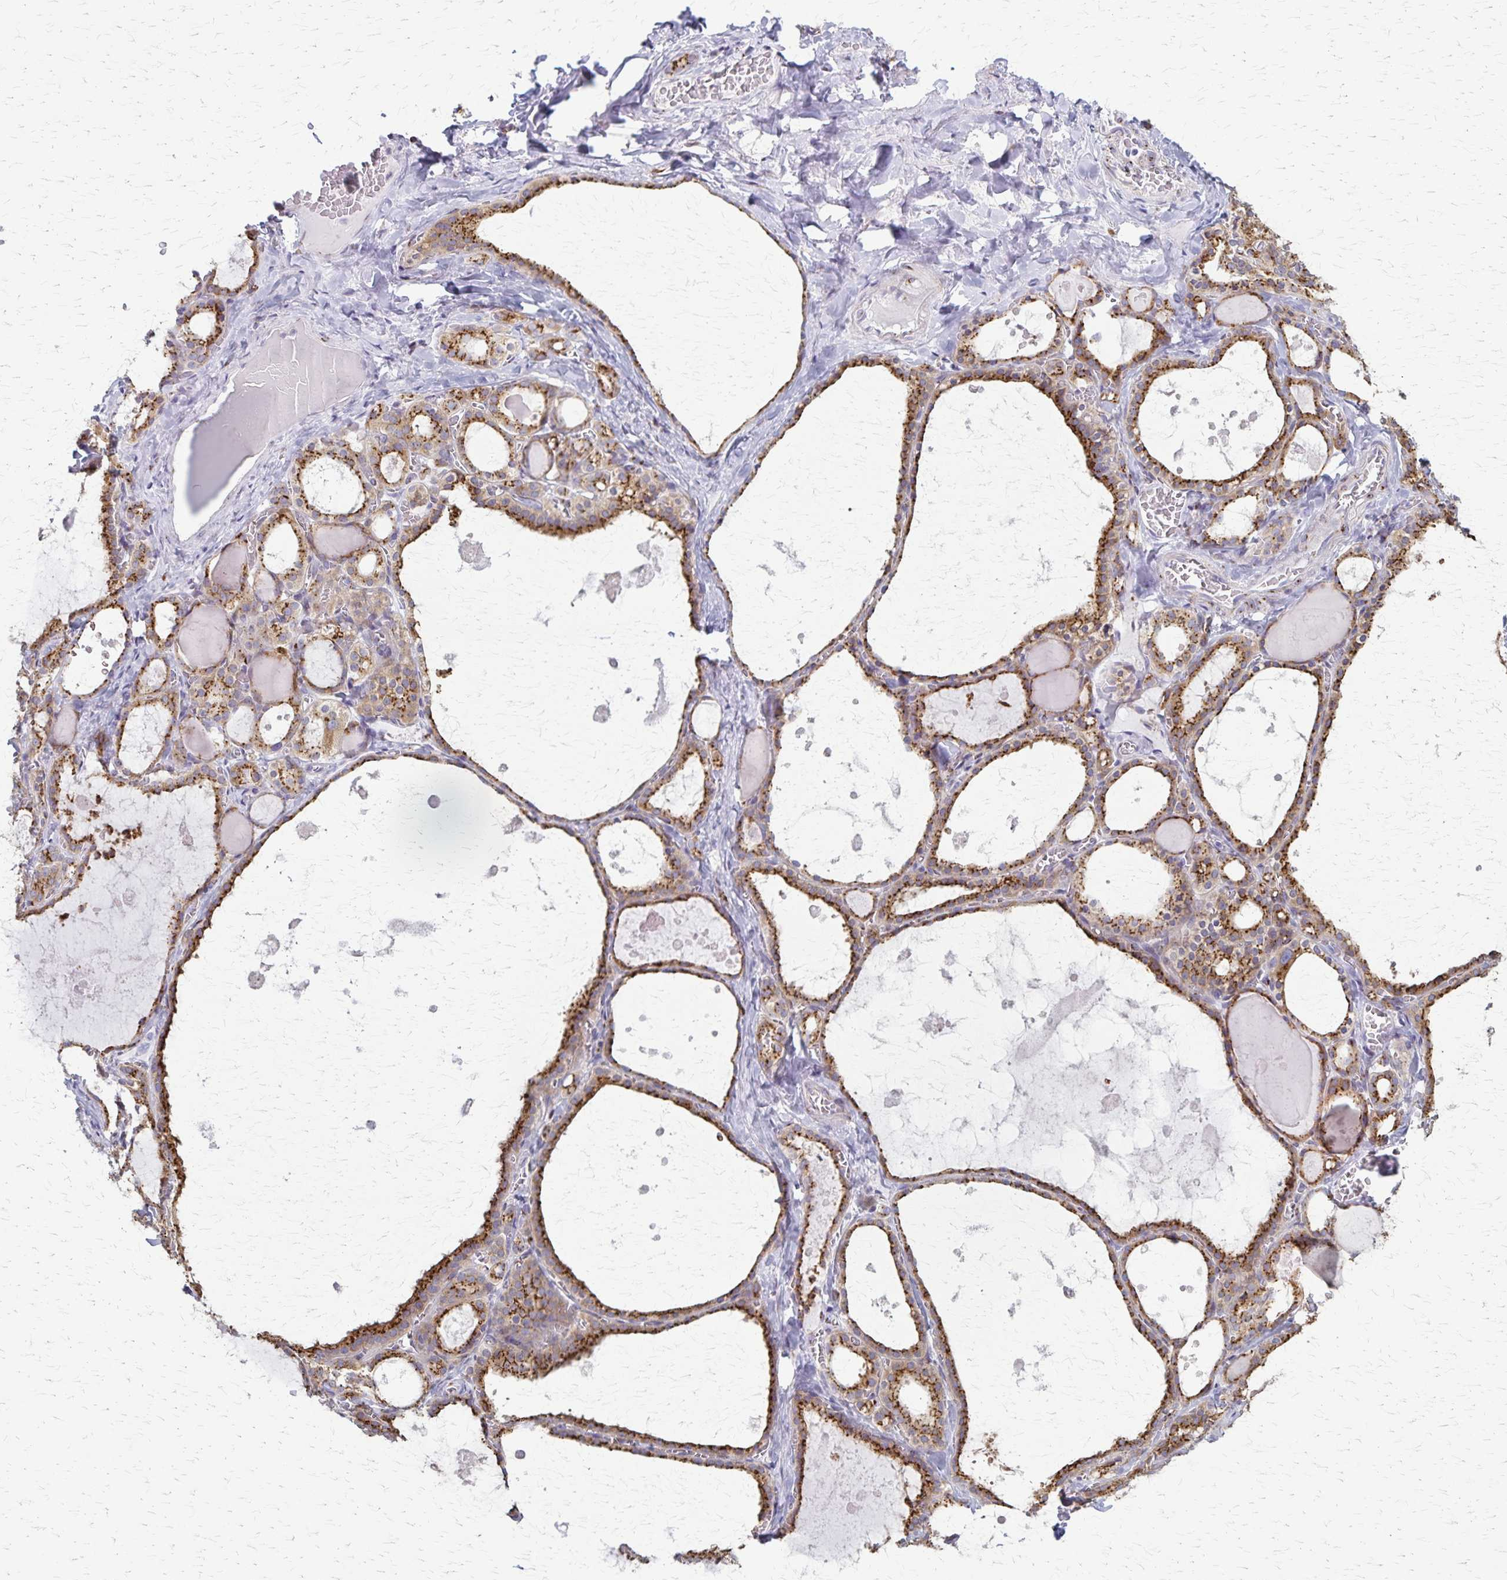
{"staining": {"intensity": "strong", "quantity": ">75%", "location": "cytoplasmic/membranous"}, "tissue": "thyroid gland", "cell_type": "Glandular cells", "image_type": "normal", "snomed": [{"axis": "morphology", "description": "Normal tissue, NOS"}, {"axis": "topography", "description": "Thyroid gland"}], "caption": "The image reveals immunohistochemical staining of normal thyroid gland. There is strong cytoplasmic/membranous staining is appreciated in approximately >75% of glandular cells. (DAB = brown stain, brightfield microscopy at high magnification).", "gene": "MCFD2", "patient": {"sex": "male", "age": 56}}